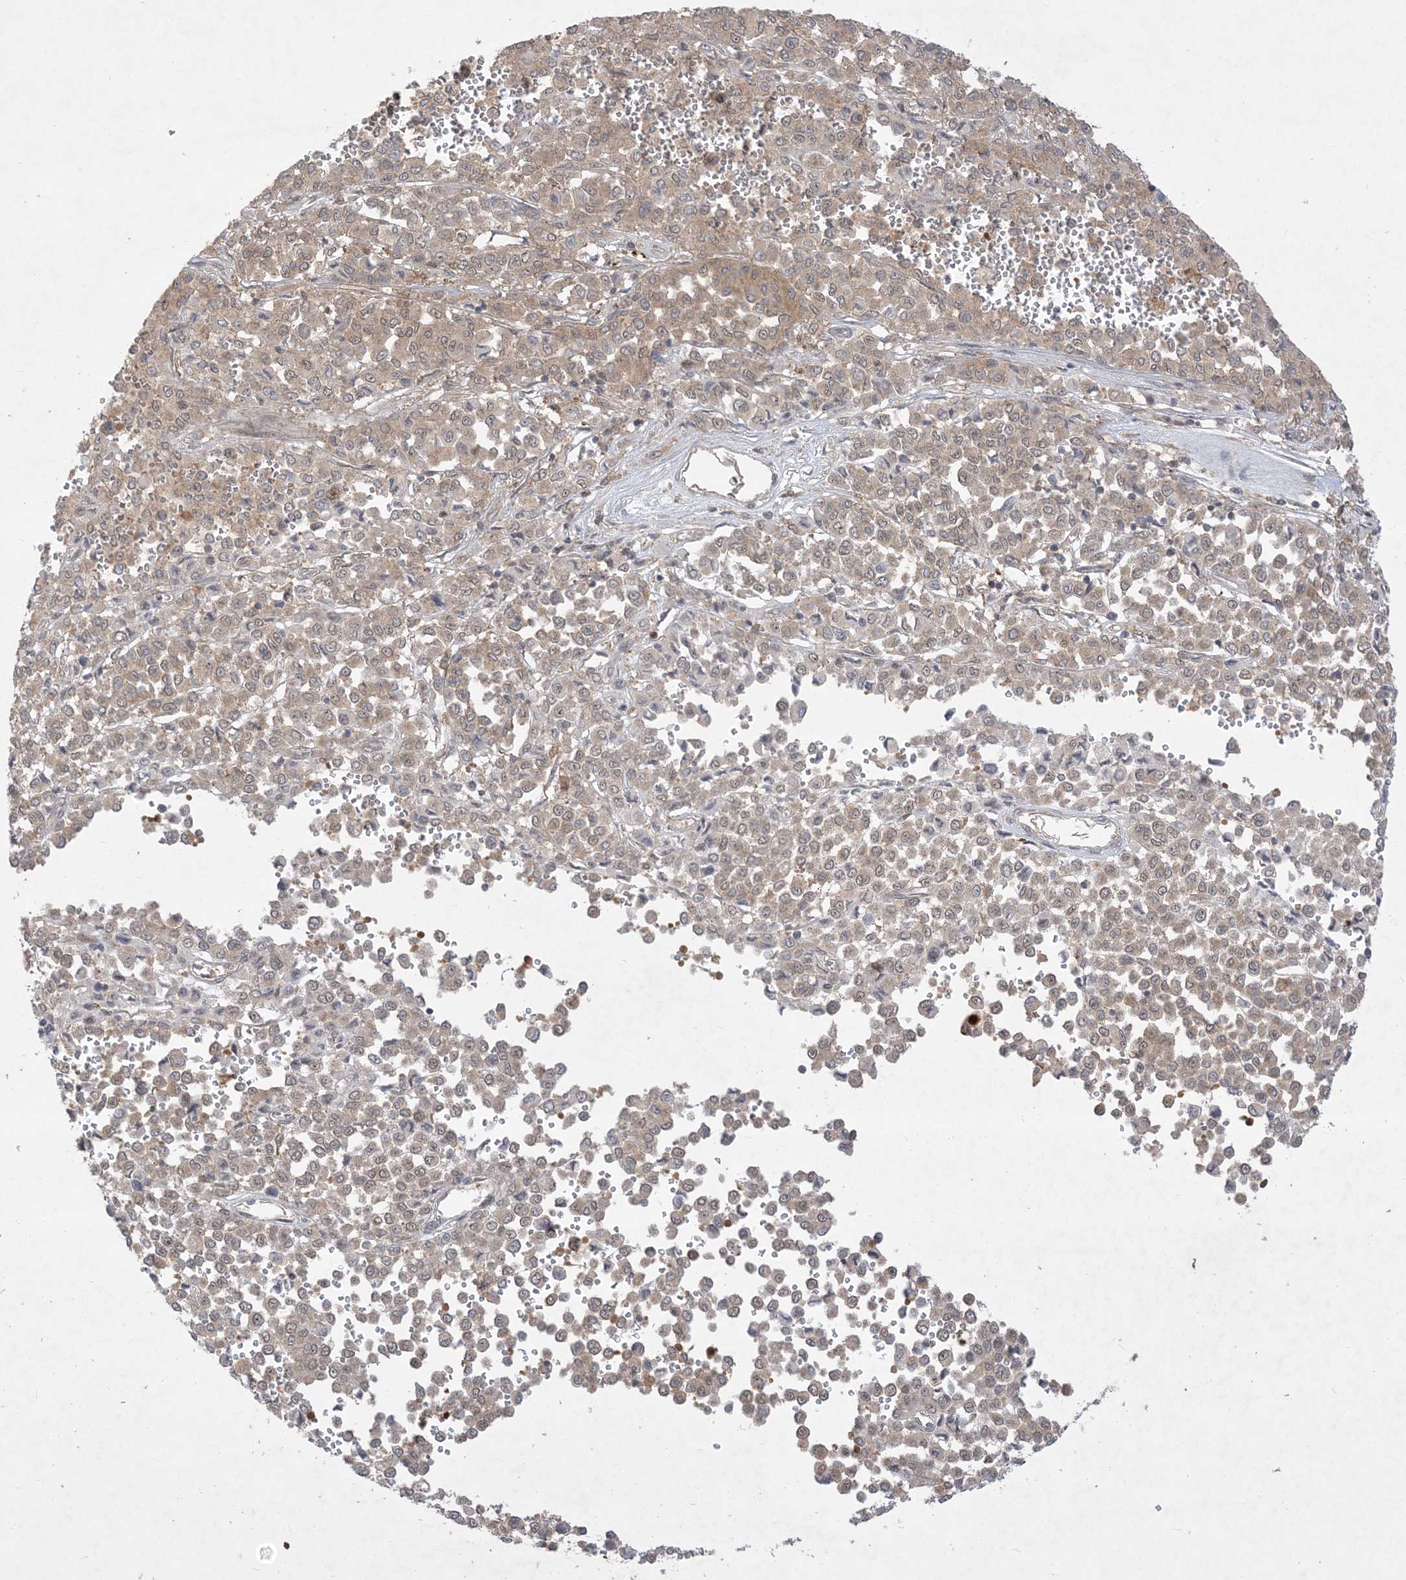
{"staining": {"intensity": "moderate", "quantity": ">75%", "location": "cytoplasmic/membranous"}, "tissue": "melanoma", "cell_type": "Tumor cells", "image_type": "cancer", "snomed": [{"axis": "morphology", "description": "Malignant melanoma, Metastatic site"}, {"axis": "topography", "description": "Pancreas"}], "caption": "Malignant melanoma (metastatic site) tissue displays moderate cytoplasmic/membranous positivity in approximately >75% of tumor cells The staining is performed using DAB brown chromogen to label protein expression. The nuclei are counter-stained blue using hematoxylin.", "gene": "SOGA3", "patient": {"sex": "female", "age": 30}}